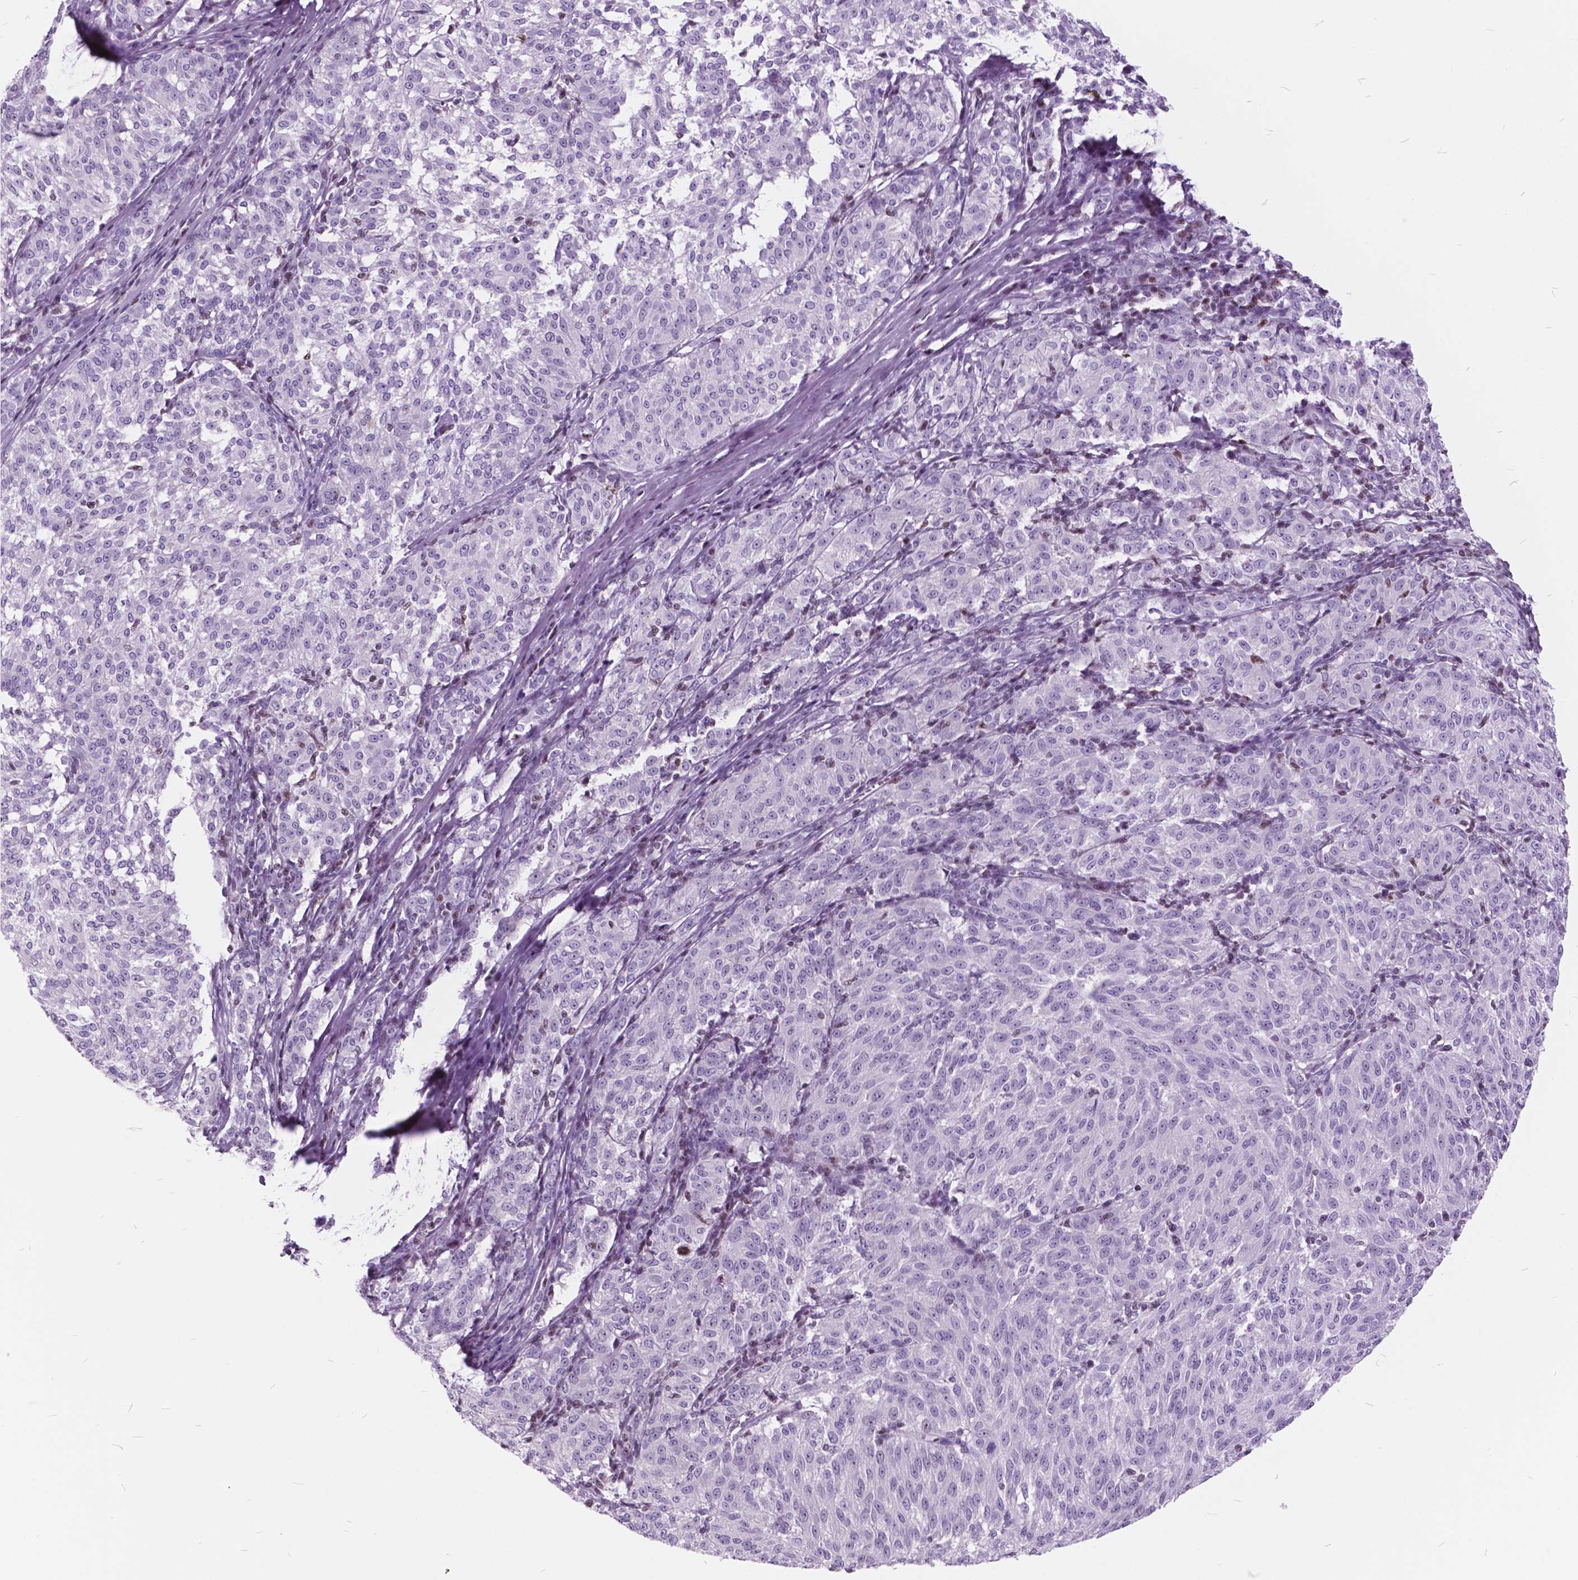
{"staining": {"intensity": "negative", "quantity": "none", "location": "none"}, "tissue": "melanoma", "cell_type": "Tumor cells", "image_type": "cancer", "snomed": [{"axis": "morphology", "description": "Malignant melanoma, NOS"}, {"axis": "topography", "description": "Skin"}], "caption": "Malignant melanoma stained for a protein using immunohistochemistry displays no positivity tumor cells.", "gene": "SP140", "patient": {"sex": "female", "age": 72}}